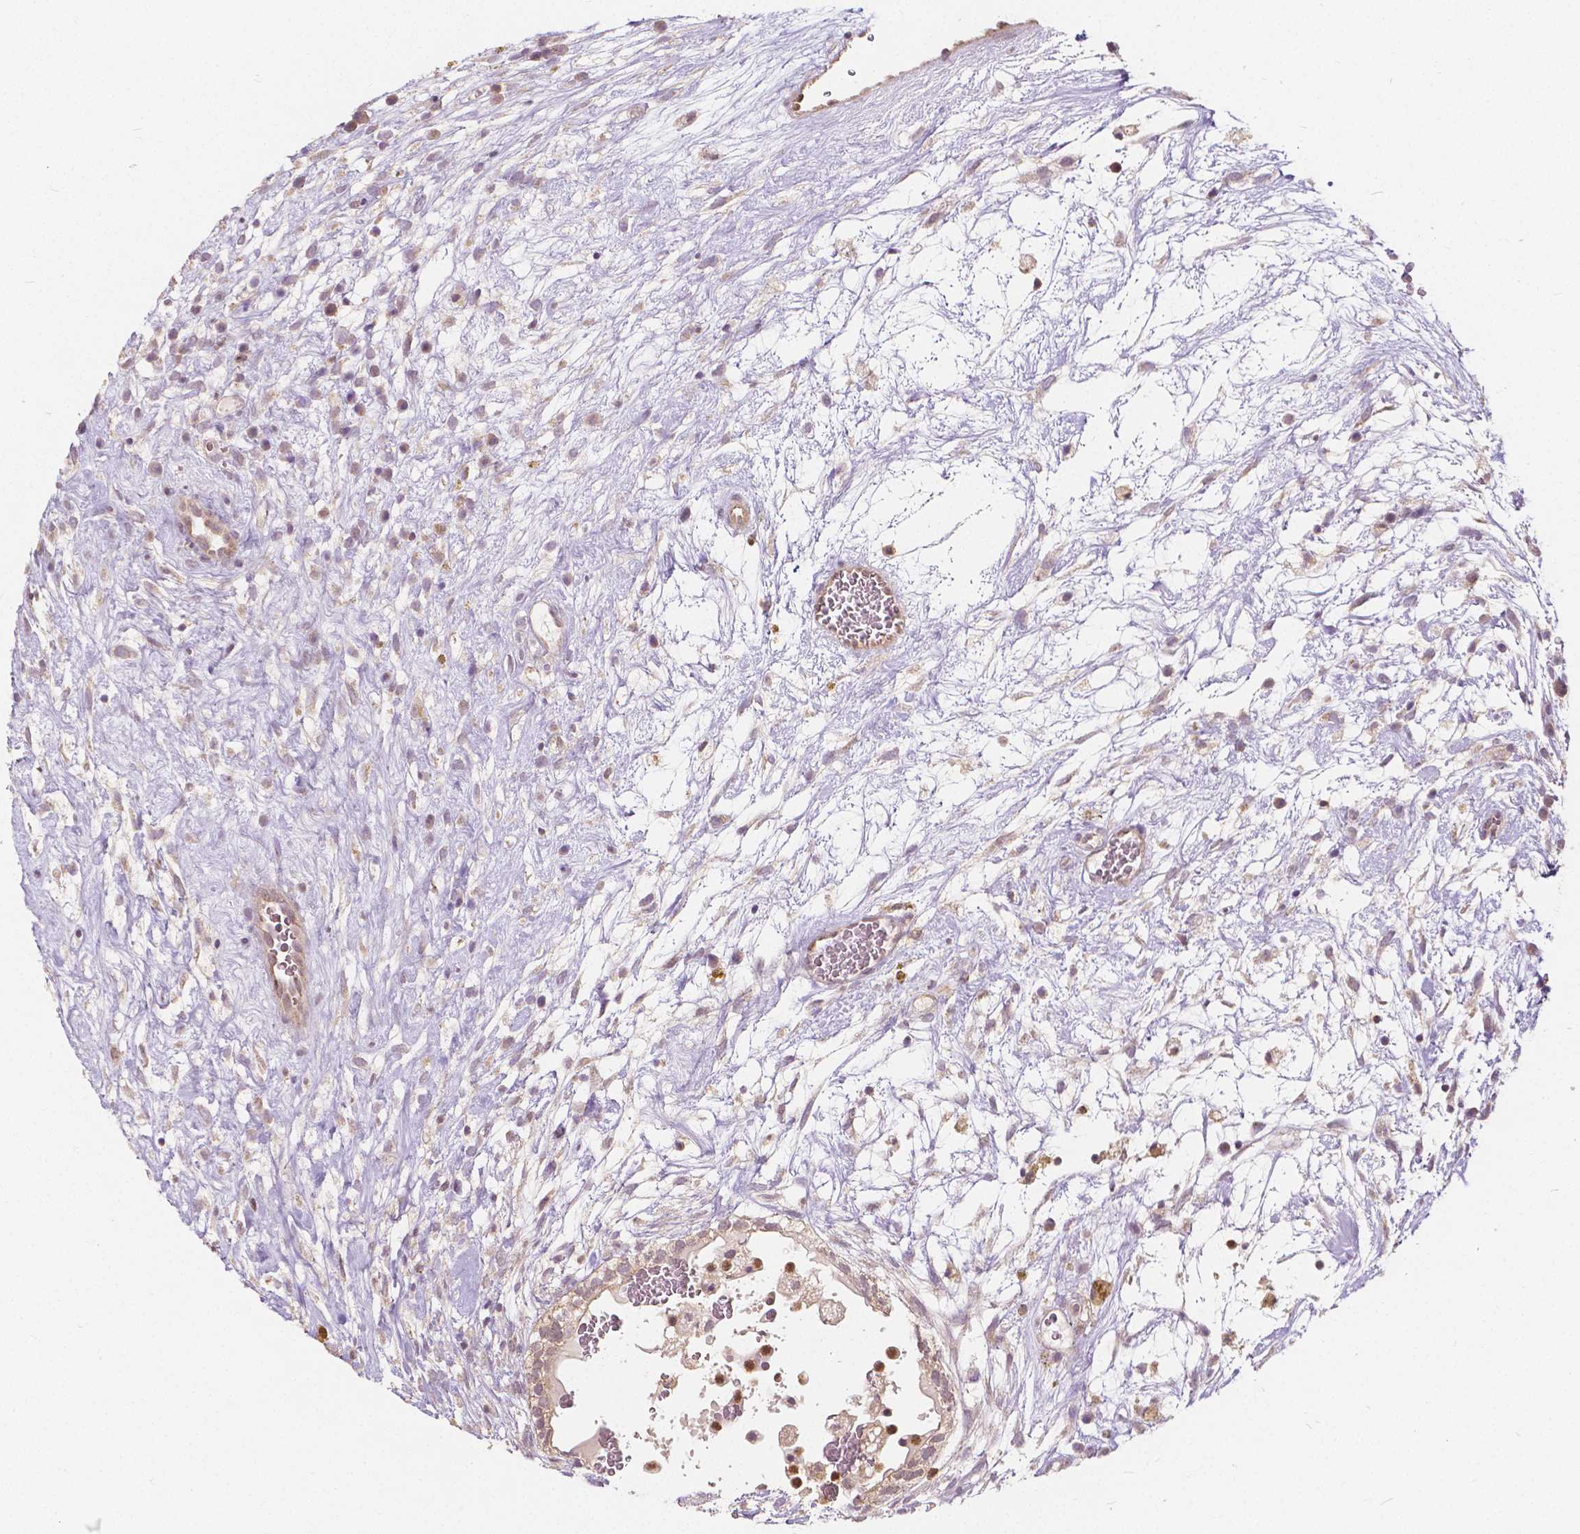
{"staining": {"intensity": "weak", "quantity": "25%-75%", "location": "cytoplasmic/membranous"}, "tissue": "testis cancer", "cell_type": "Tumor cells", "image_type": "cancer", "snomed": [{"axis": "morphology", "description": "Normal tissue, NOS"}, {"axis": "morphology", "description": "Carcinoma, Embryonal, NOS"}, {"axis": "topography", "description": "Testis"}], "caption": "IHC image of embryonal carcinoma (testis) stained for a protein (brown), which shows low levels of weak cytoplasmic/membranous positivity in about 25%-75% of tumor cells.", "gene": "NAPRT", "patient": {"sex": "male", "age": 32}}